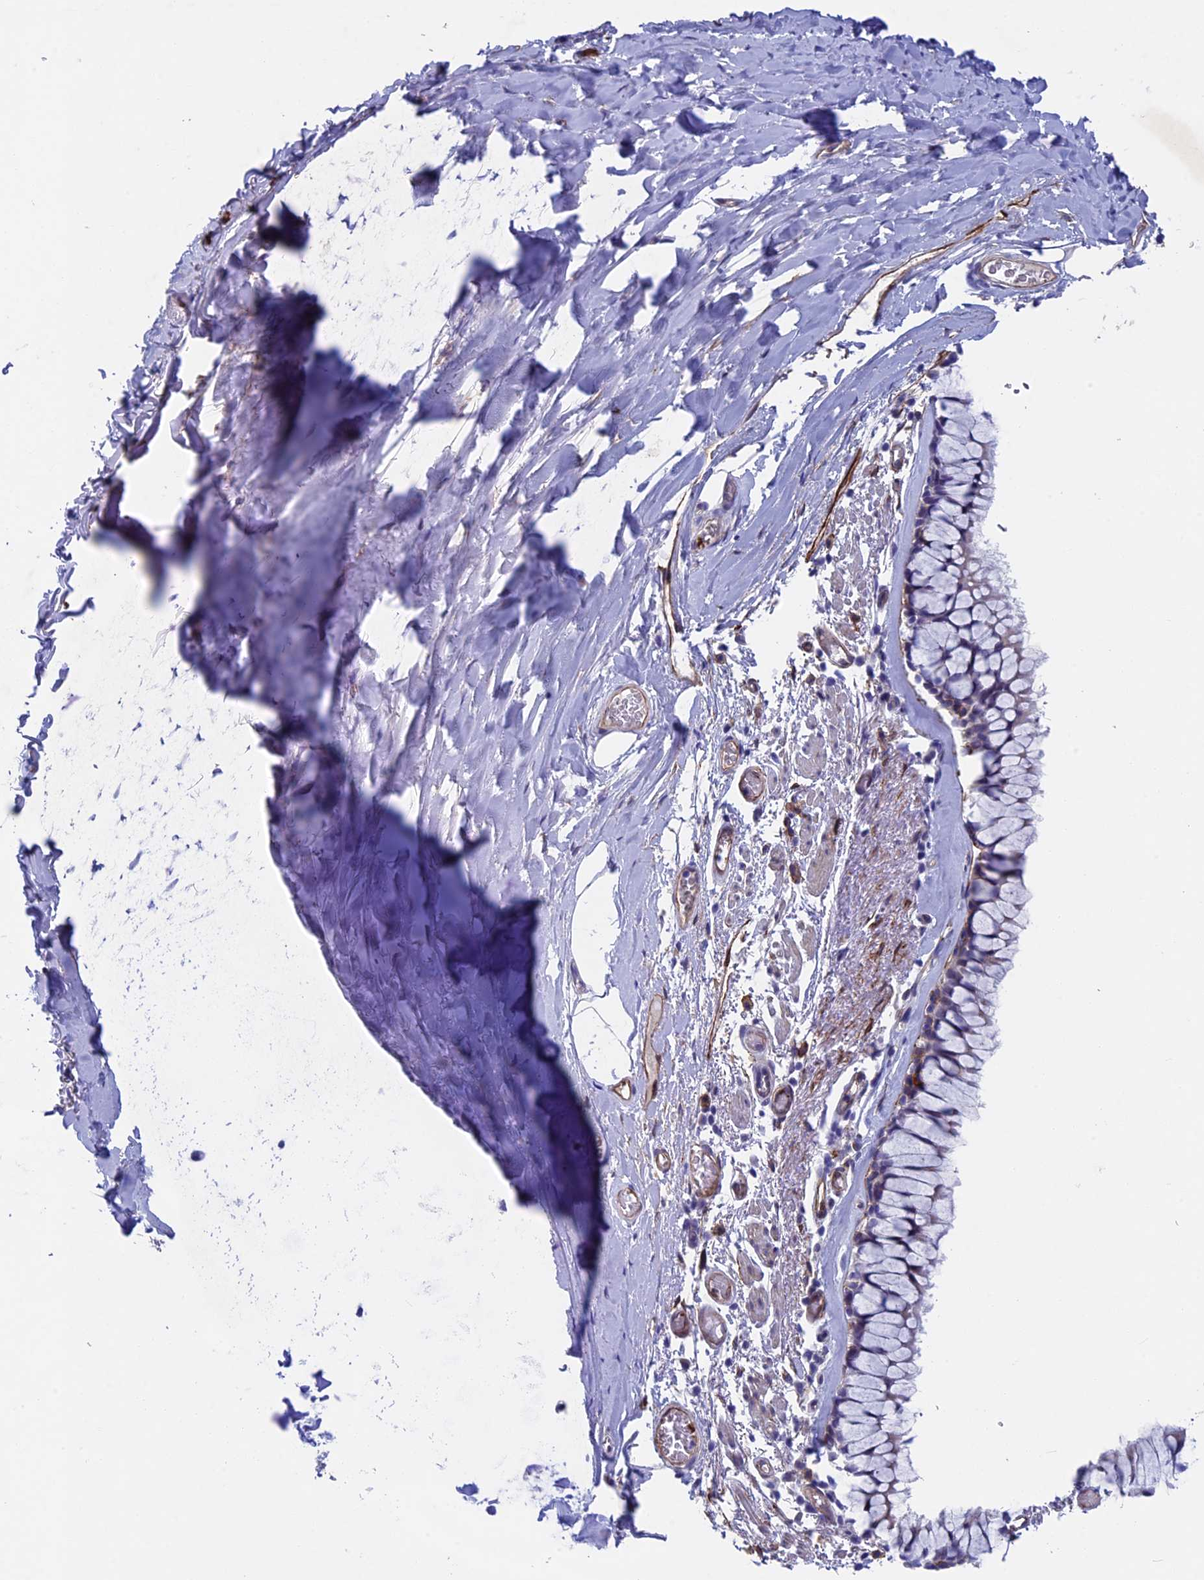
{"staining": {"intensity": "negative", "quantity": "none", "location": "none"}, "tissue": "bronchus", "cell_type": "Respiratory epithelial cells", "image_type": "normal", "snomed": [{"axis": "morphology", "description": "Normal tissue, NOS"}, {"axis": "topography", "description": "Bronchus"}], "caption": "High magnification brightfield microscopy of benign bronchus stained with DAB (3,3'-diaminobenzidine) (brown) and counterstained with hematoxylin (blue): respiratory epithelial cells show no significant expression. (DAB (3,3'-diaminobenzidine) immunohistochemistry visualized using brightfield microscopy, high magnification).", "gene": "INSYN1", "patient": {"sex": "male", "age": 65}}